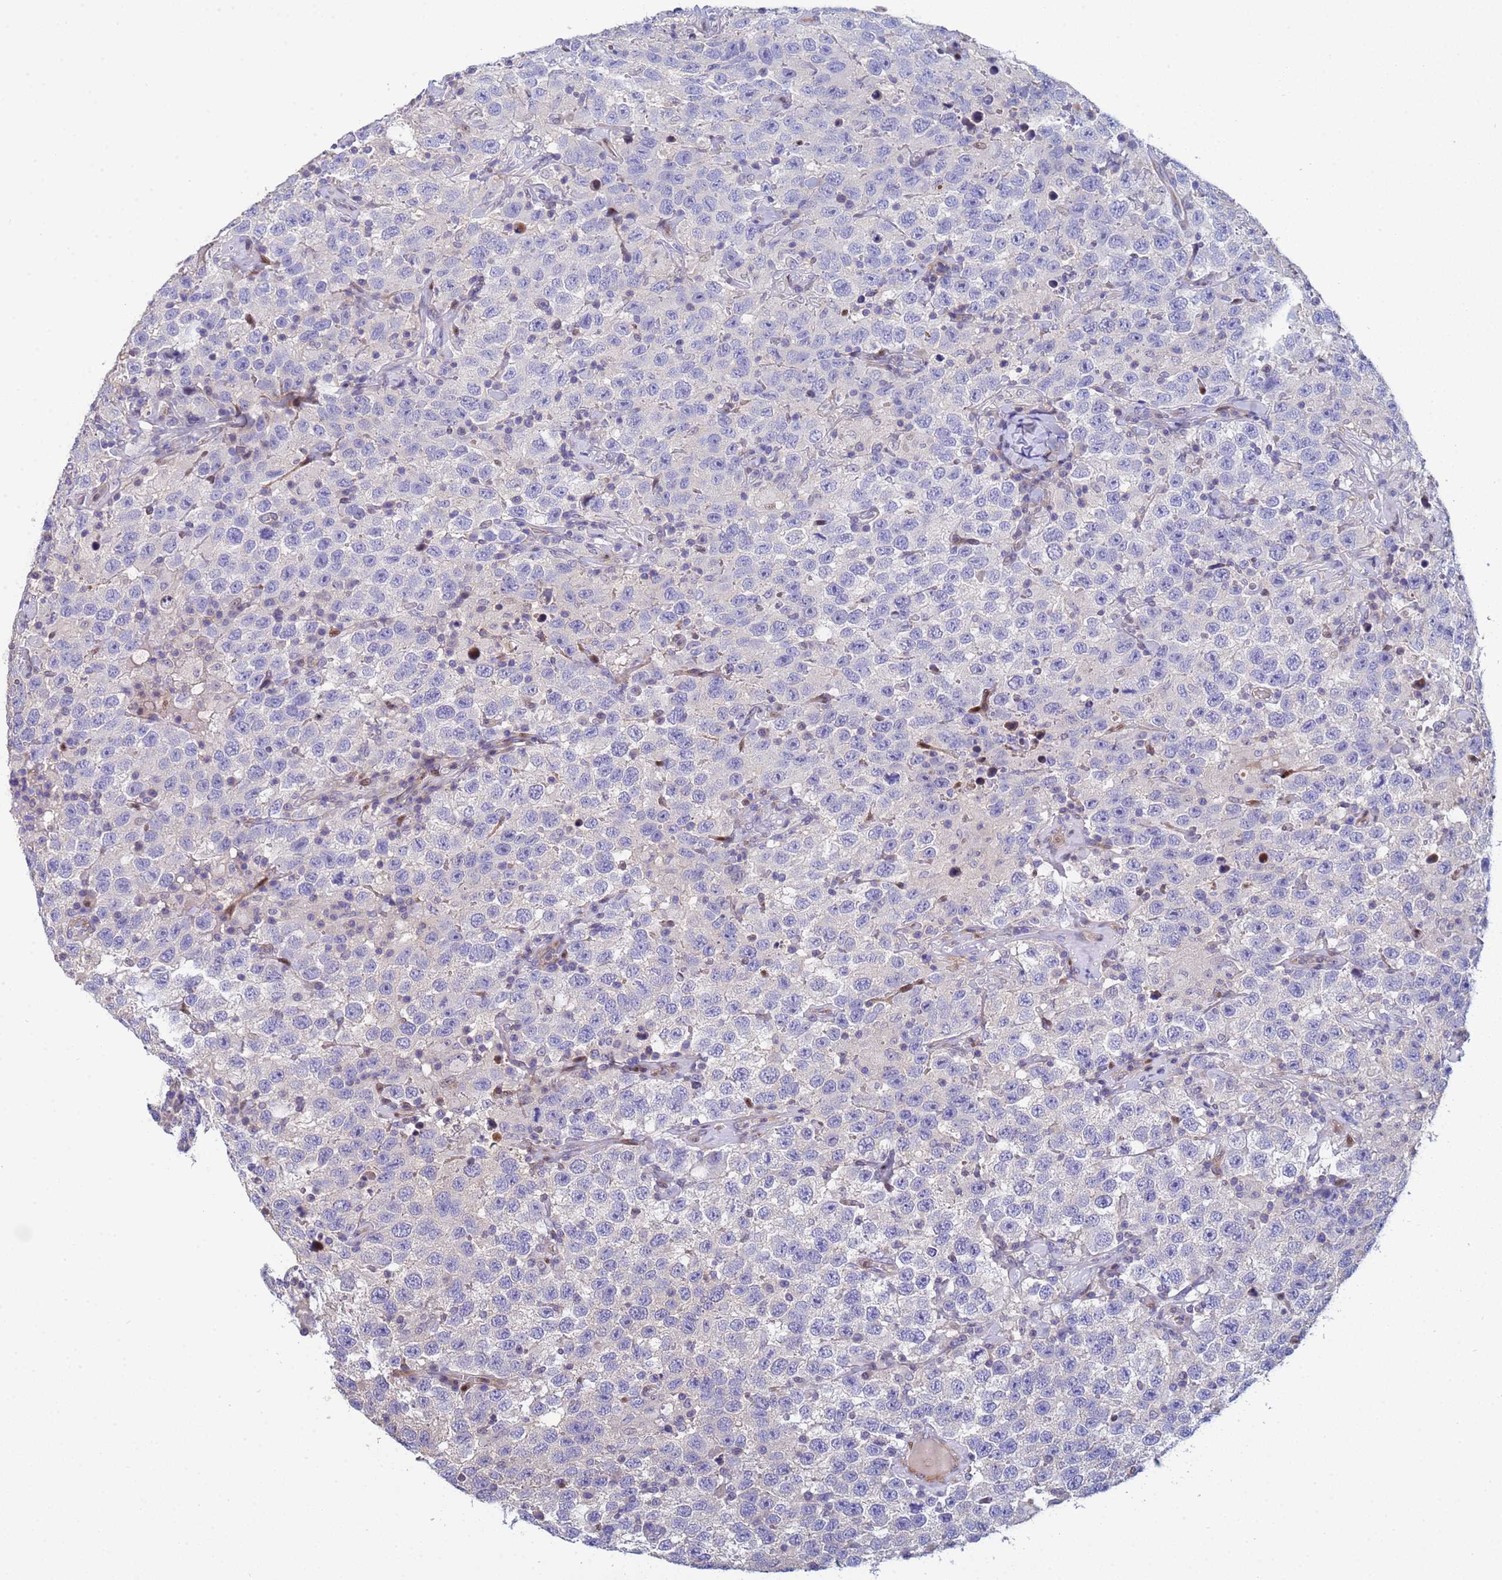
{"staining": {"intensity": "negative", "quantity": "none", "location": "none"}, "tissue": "testis cancer", "cell_type": "Tumor cells", "image_type": "cancer", "snomed": [{"axis": "morphology", "description": "Seminoma, NOS"}, {"axis": "topography", "description": "Testis"}], "caption": "High magnification brightfield microscopy of testis seminoma stained with DAB (brown) and counterstained with hematoxylin (blue): tumor cells show no significant staining.", "gene": "PPP6R1", "patient": {"sex": "male", "age": 41}}